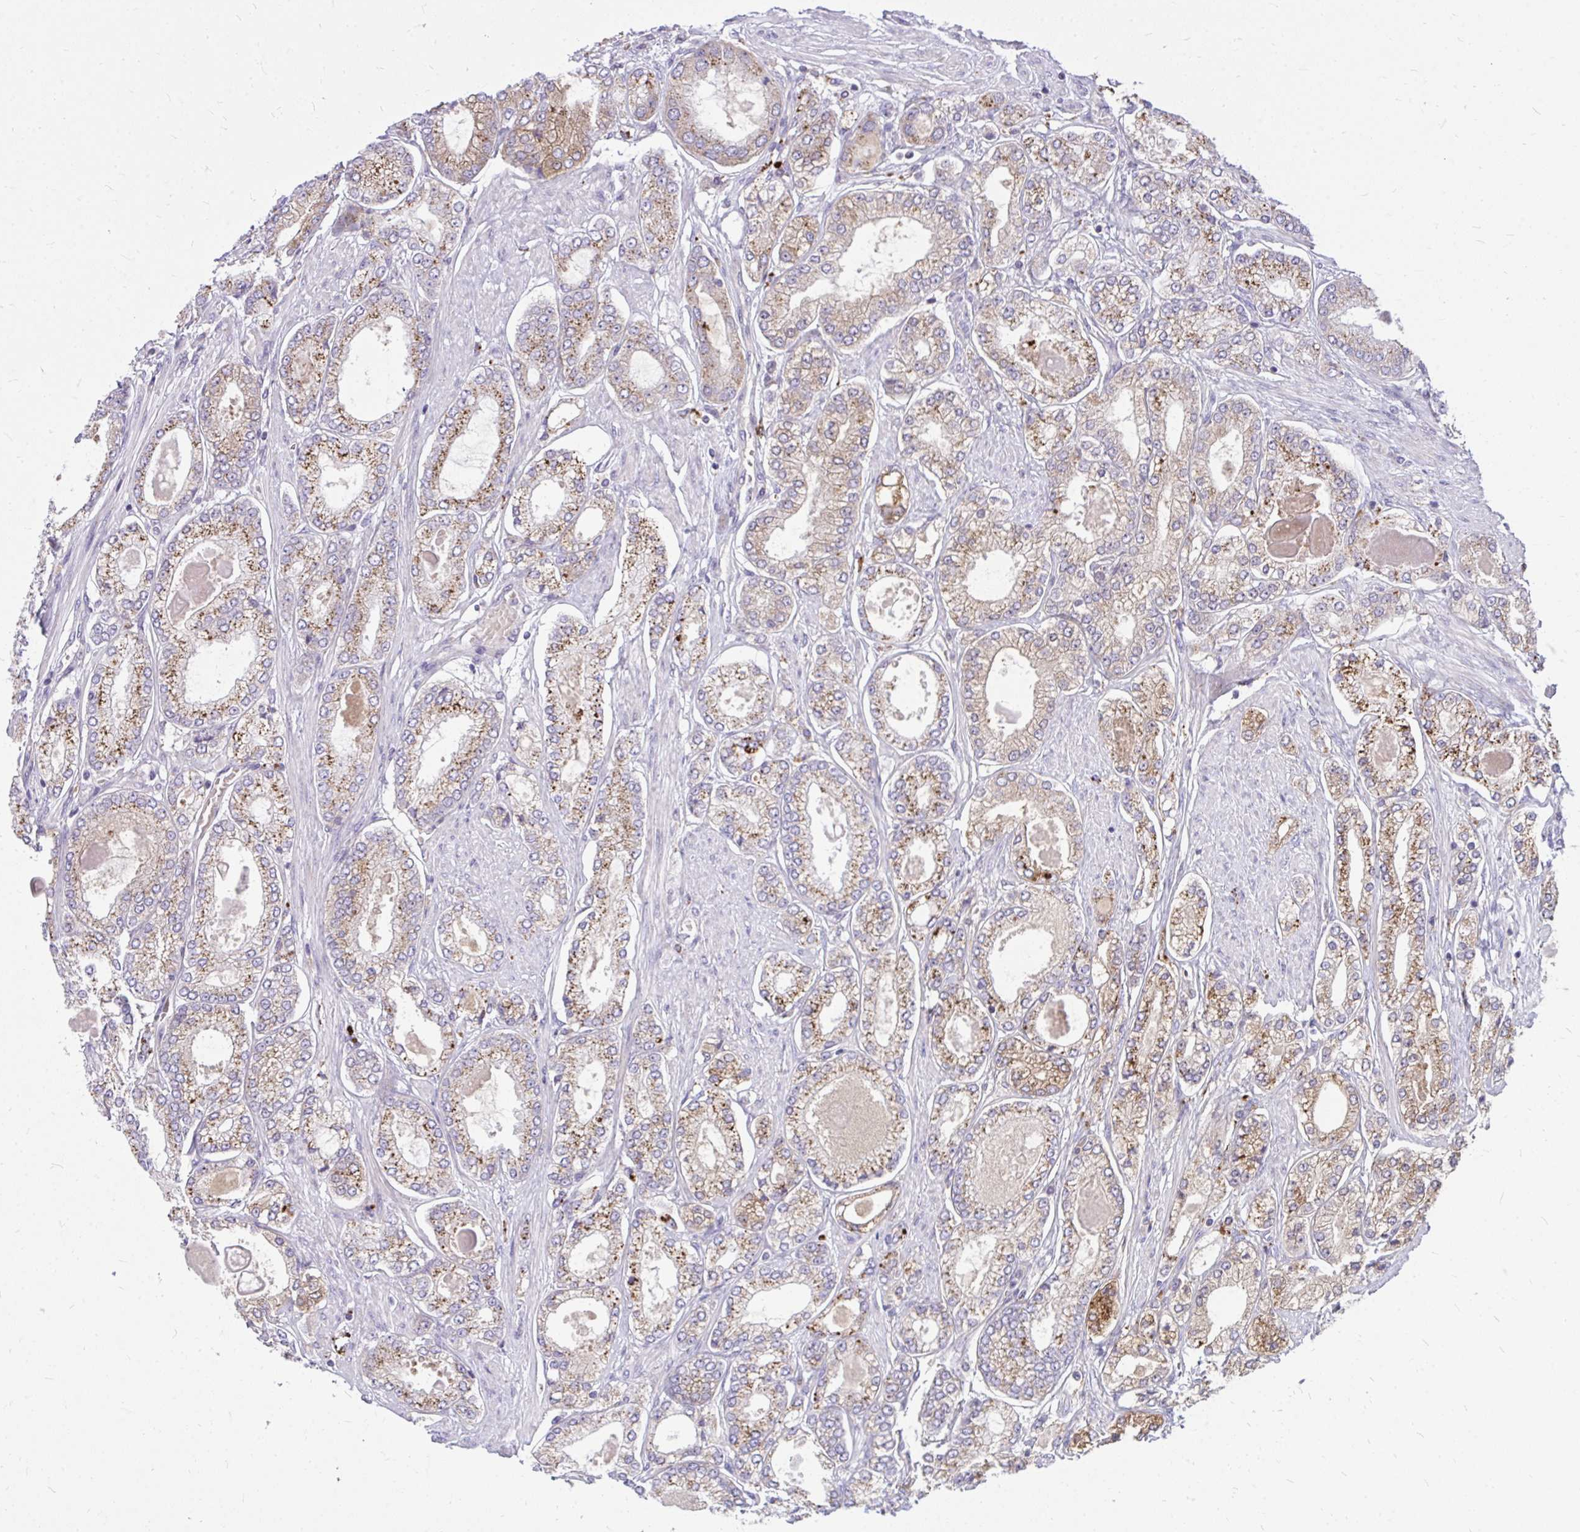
{"staining": {"intensity": "moderate", "quantity": "25%-75%", "location": "cytoplasmic/membranous"}, "tissue": "prostate cancer", "cell_type": "Tumor cells", "image_type": "cancer", "snomed": [{"axis": "morphology", "description": "Adenocarcinoma, High grade"}, {"axis": "topography", "description": "Prostate"}], "caption": "The histopathology image demonstrates immunohistochemical staining of prostate adenocarcinoma (high-grade). There is moderate cytoplasmic/membranous positivity is seen in approximately 25%-75% of tumor cells. (brown staining indicates protein expression, while blue staining denotes nuclei).", "gene": "ZSCAN25", "patient": {"sex": "male", "age": 68}}